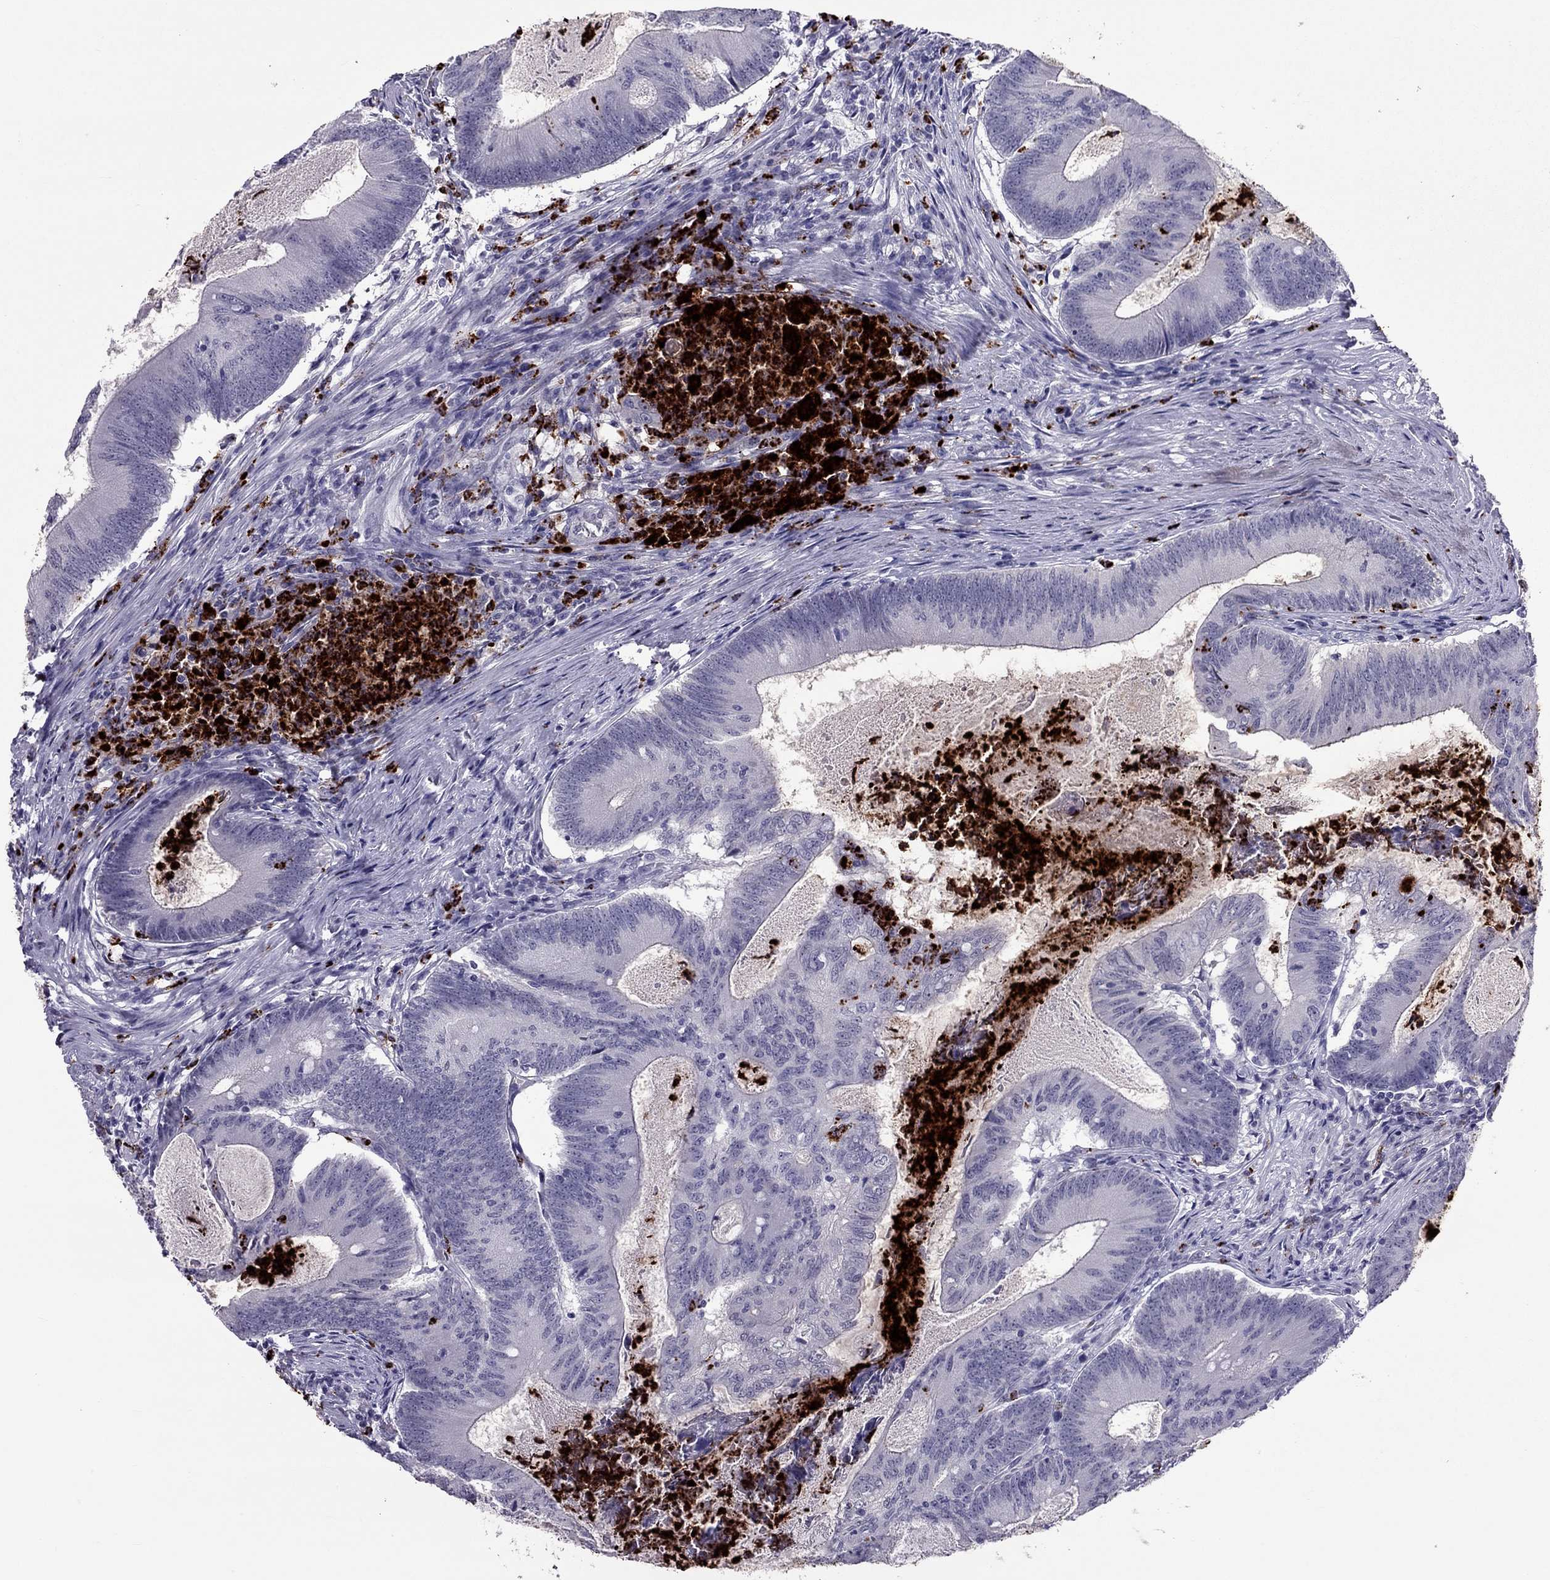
{"staining": {"intensity": "negative", "quantity": "none", "location": "none"}, "tissue": "colorectal cancer", "cell_type": "Tumor cells", "image_type": "cancer", "snomed": [{"axis": "morphology", "description": "Adenocarcinoma, NOS"}, {"axis": "topography", "description": "Colon"}], "caption": "IHC of human colorectal cancer (adenocarcinoma) exhibits no expression in tumor cells. Nuclei are stained in blue.", "gene": "CCL27", "patient": {"sex": "female", "age": 70}}